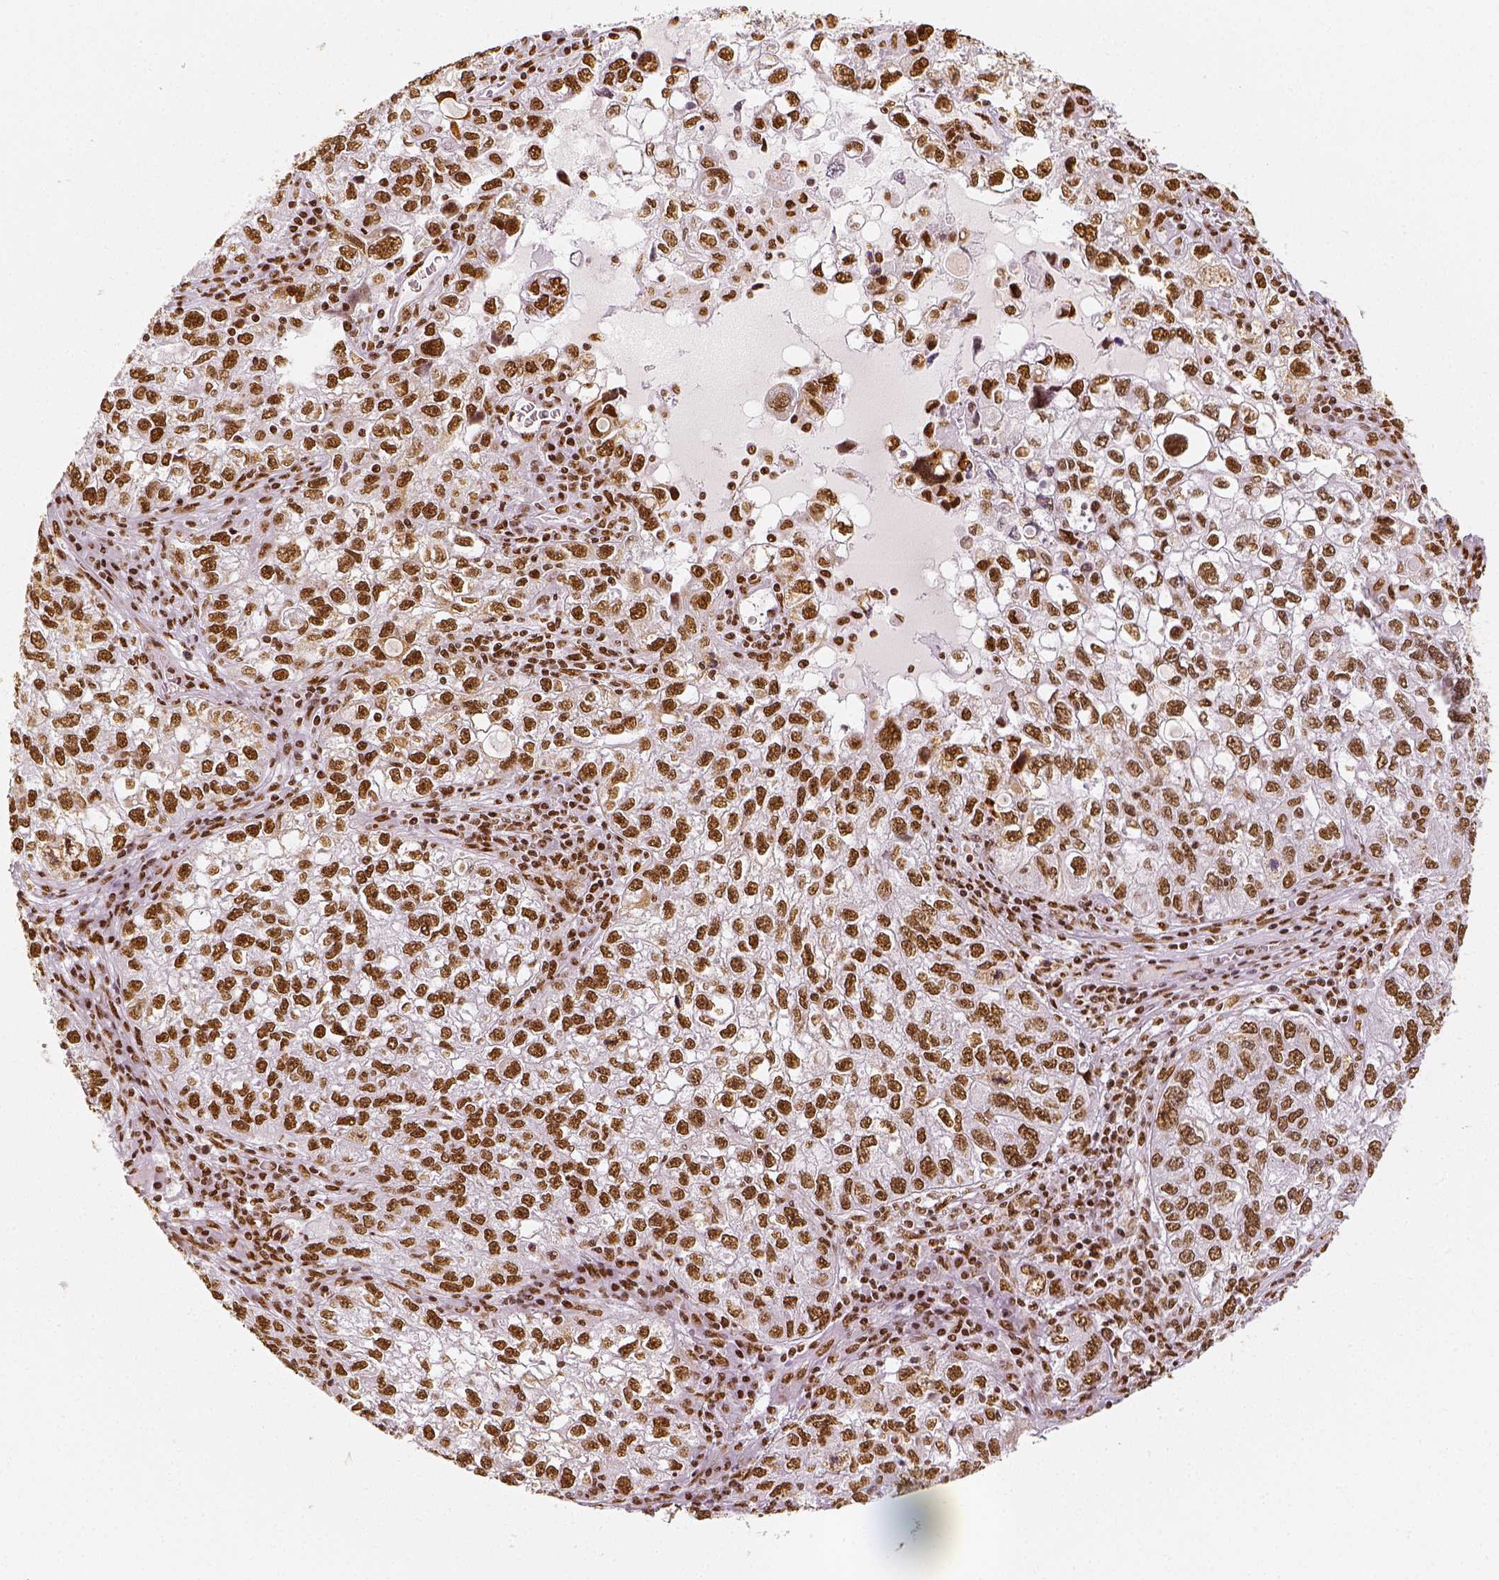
{"staining": {"intensity": "moderate", "quantity": ">75%", "location": "nuclear"}, "tissue": "cervical cancer", "cell_type": "Tumor cells", "image_type": "cancer", "snomed": [{"axis": "morphology", "description": "Squamous cell carcinoma, NOS"}, {"axis": "topography", "description": "Cervix"}], "caption": "A photomicrograph showing moderate nuclear staining in about >75% of tumor cells in cervical cancer, as visualized by brown immunohistochemical staining.", "gene": "KDM5B", "patient": {"sex": "female", "age": 55}}